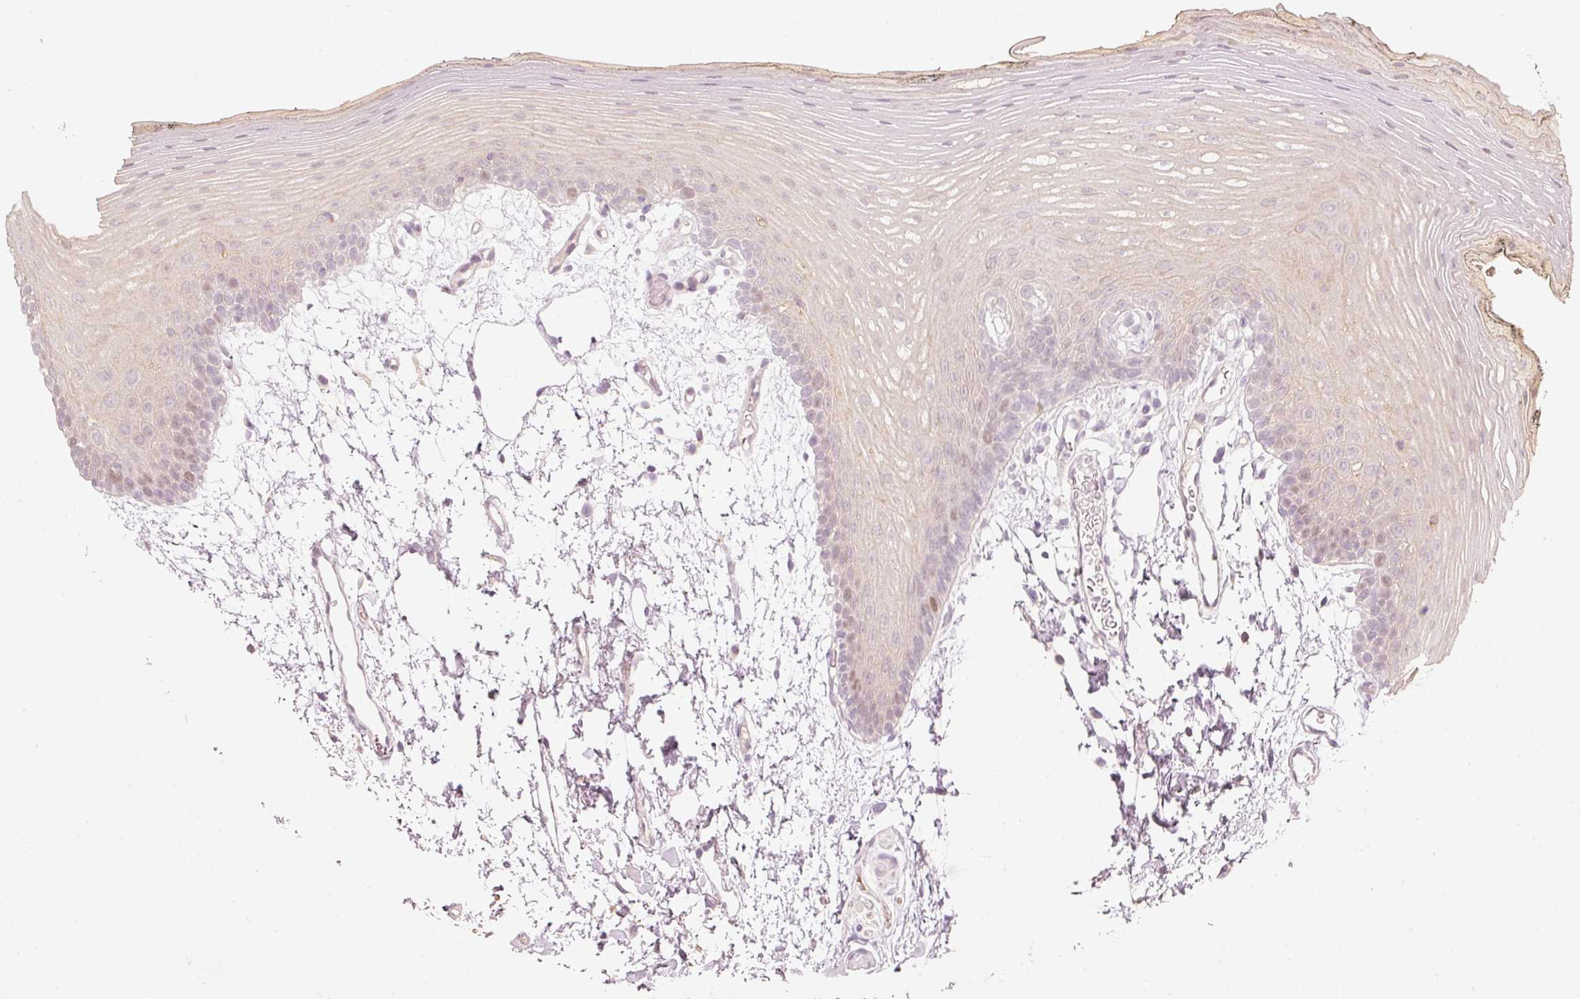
{"staining": {"intensity": "weak", "quantity": "<25%", "location": "nuclear"}, "tissue": "oral mucosa", "cell_type": "Squamous epithelial cells", "image_type": "normal", "snomed": [{"axis": "morphology", "description": "Normal tissue, NOS"}, {"axis": "morphology", "description": "Squamous cell carcinoma, NOS"}, {"axis": "topography", "description": "Oral tissue"}, {"axis": "topography", "description": "Head-Neck"}], "caption": "DAB immunohistochemical staining of benign oral mucosa shows no significant expression in squamous epithelial cells. (DAB immunohistochemistry (IHC) with hematoxylin counter stain).", "gene": "TREX2", "patient": {"sex": "female", "age": 81}}